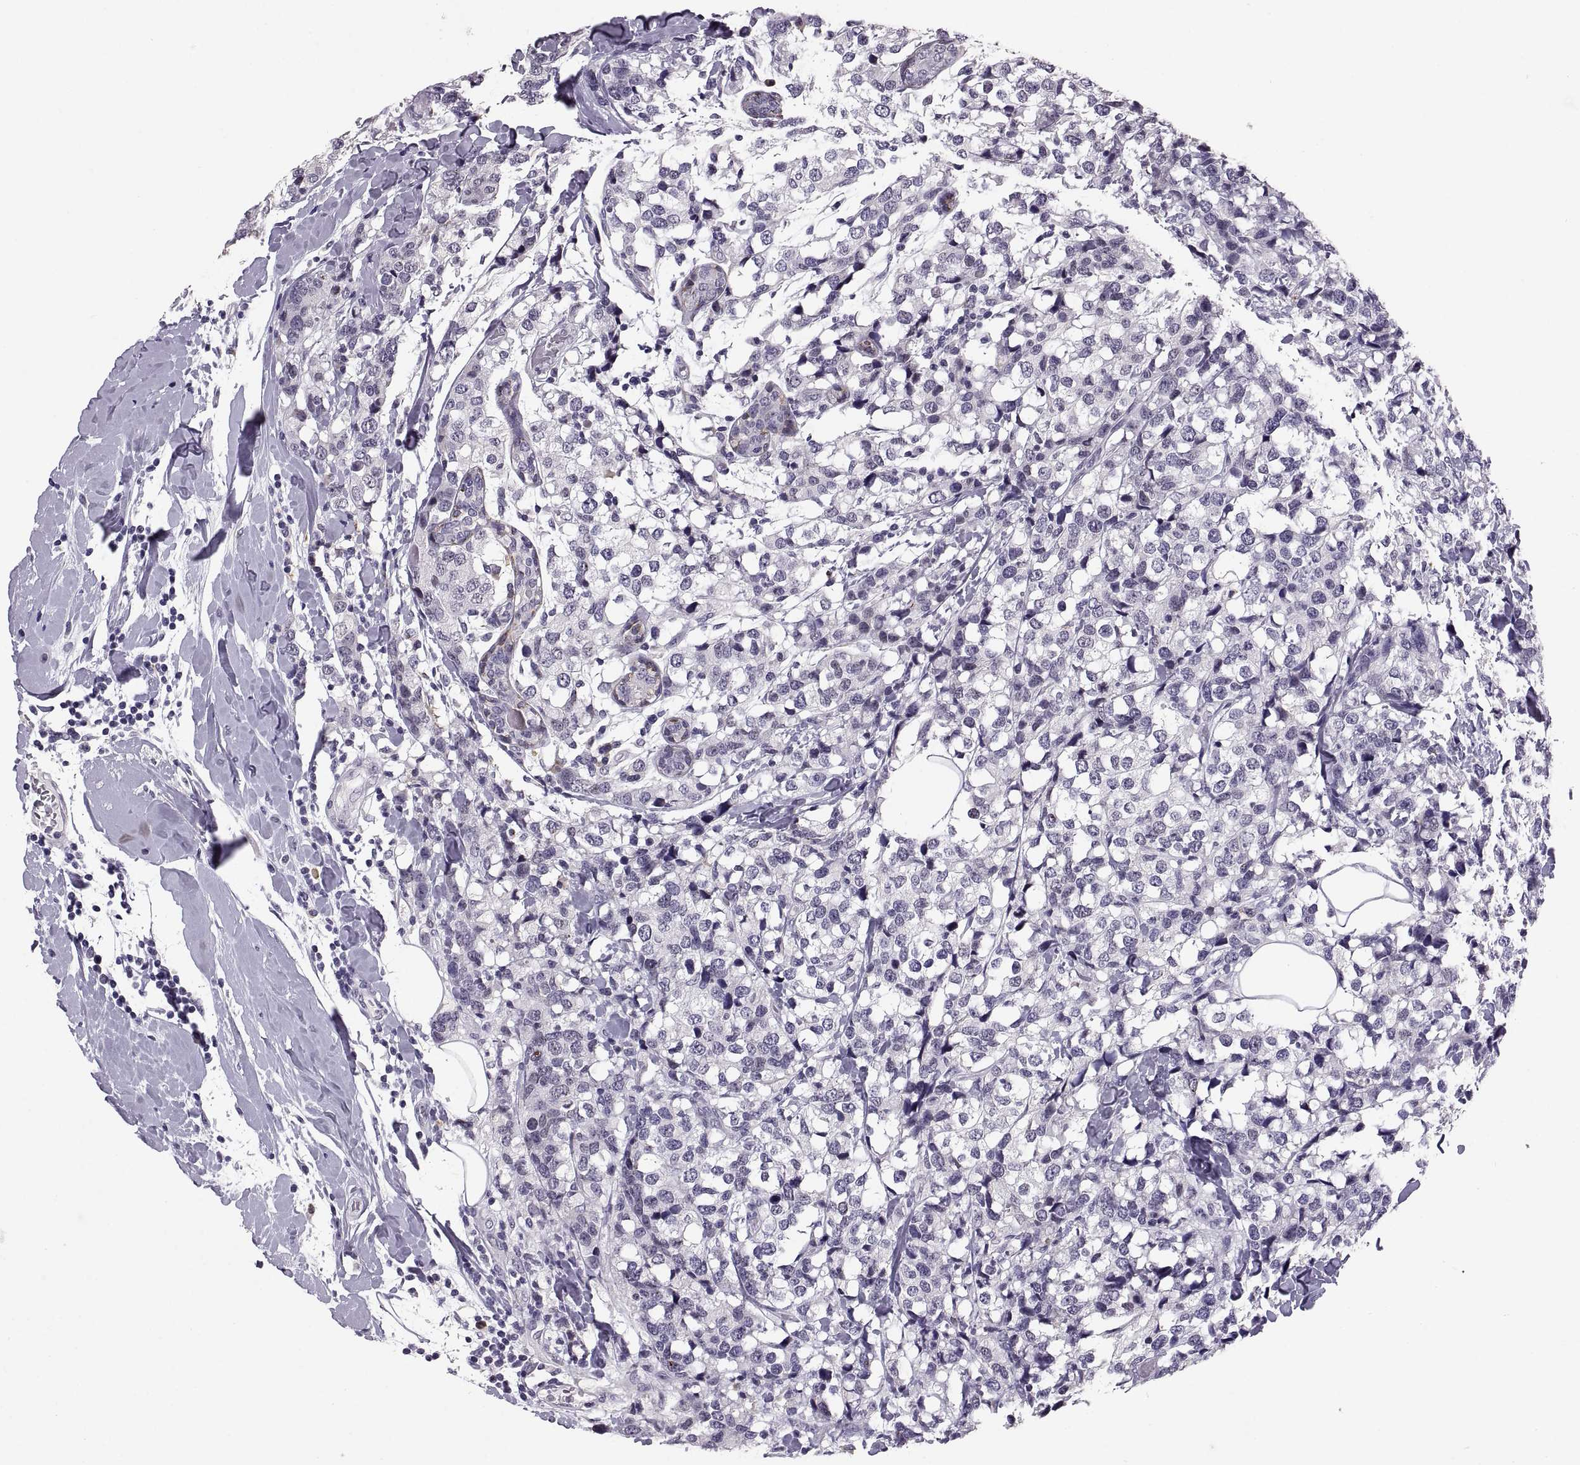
{"staining": {"intensity": "negative", "quantity": "none", "location": "none"}, "tissue": "breast cancer", "cell_type": "Tumor cells", "image_type": "cancer", "snomed": [{"axis": "morphology", "description": "Lobular carcinoma"}, {"axis": "topography", "description": "Breast"}], "caption": "A high-resolution micrograph shows immunohistochemistry staining of breast cancer (lobular carcinoma), which shows no significant staining in tumor cells.", "gene": "MAGEB18", "patient": {"sex": "female", "age": 59}}